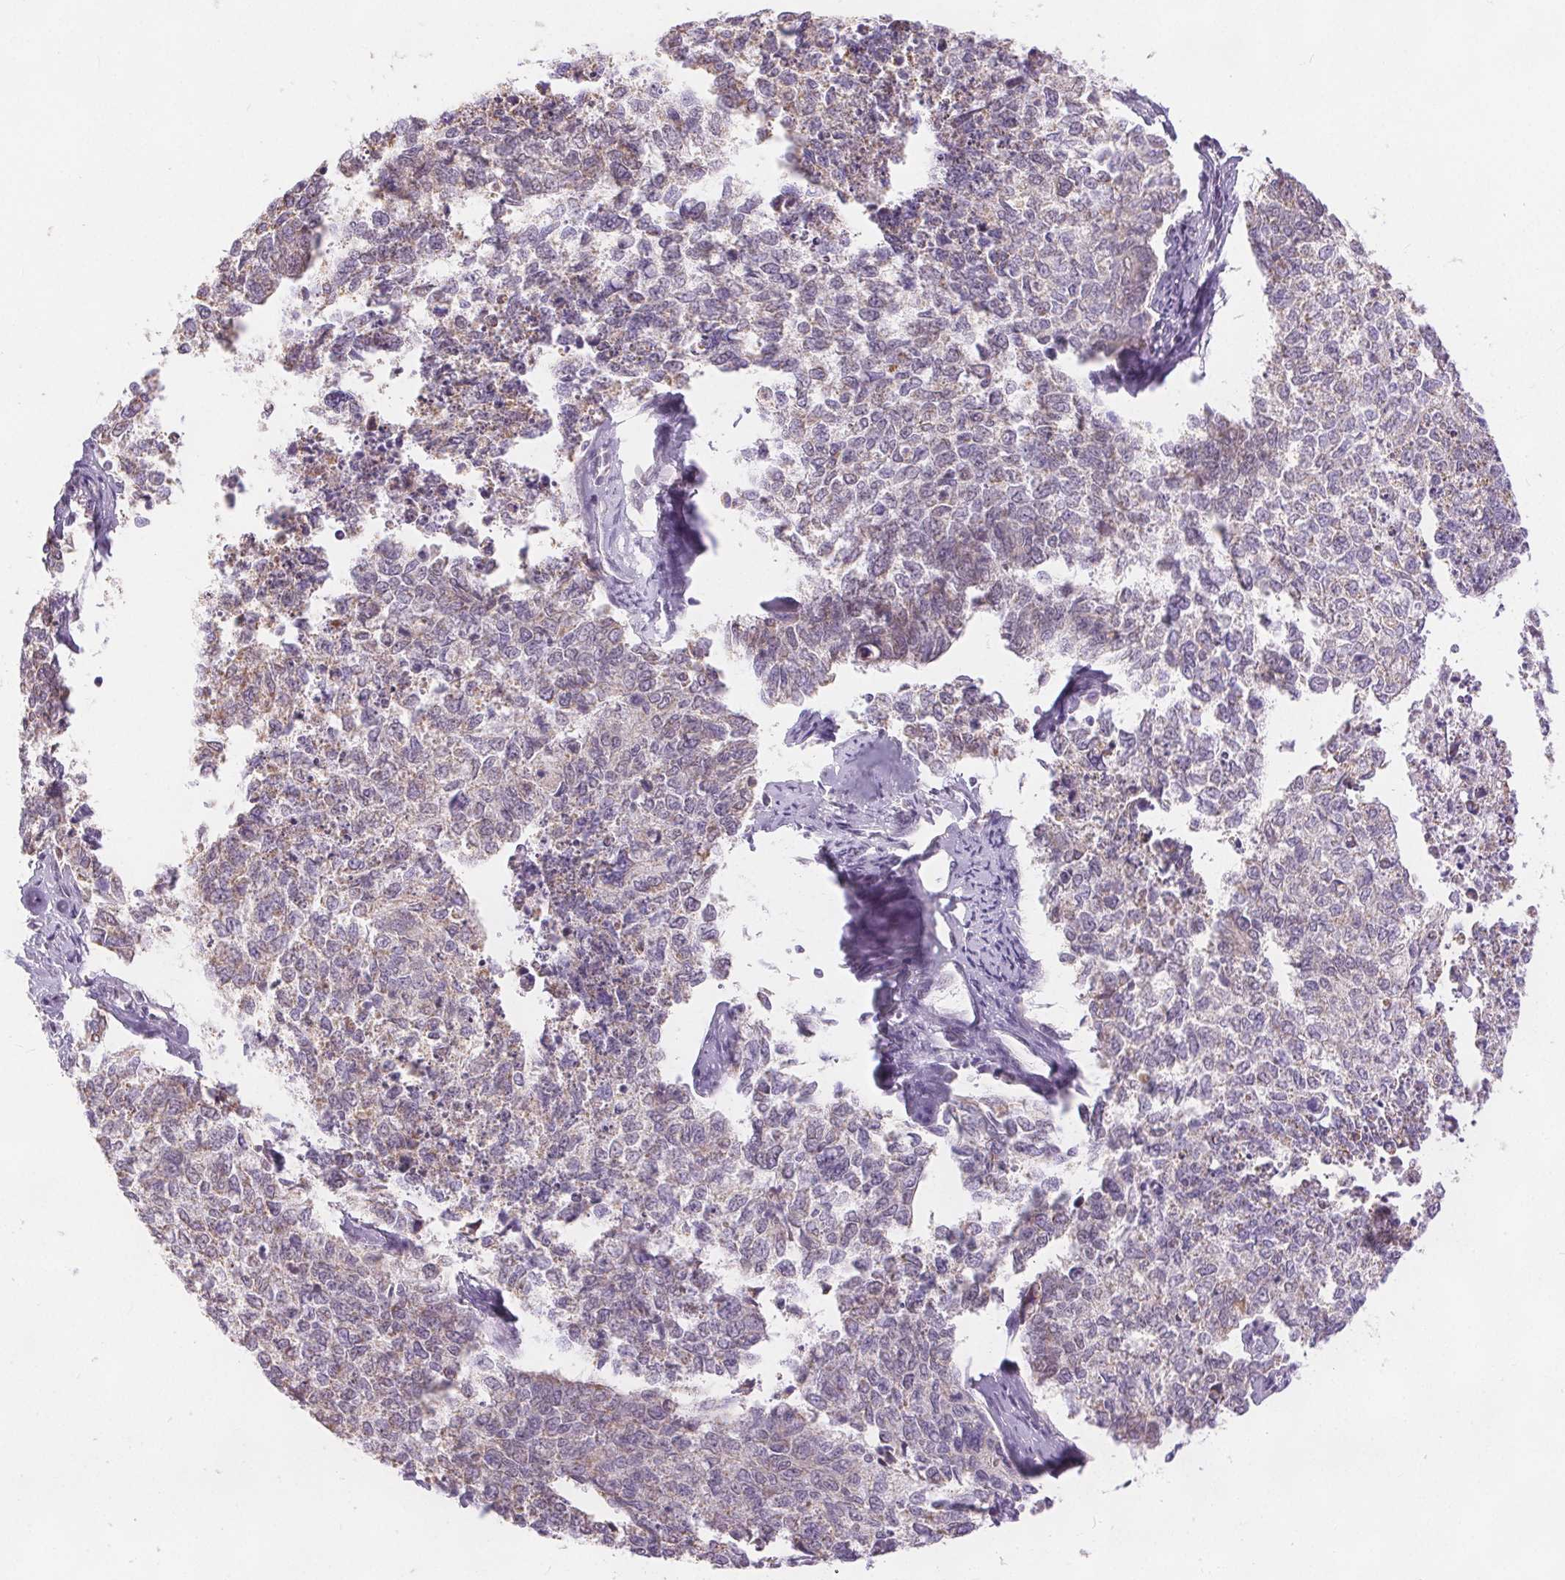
{"staining": {"intensity": "weak", "quantity": "<25%", "location": "cytoplasmic/membranous"}, "tissue": "cervical cancer", "cell_type": "Tumor cells", "image_type": "cancer", "snomed": [{"axis": "morphology", "description": "Adenocarcinoma, NOS"}, {"axis": "topography", "description": "Cervix"}], "caption": "IHC image of neoplastic tissue: adenocarcinoma (cervical) stained with DAB (3,3'-diaminobenzidine) shows no significant protein expression in tumor cells.", "gene": "POU2F2", "patient": {"sex": "female", "age": 63}}